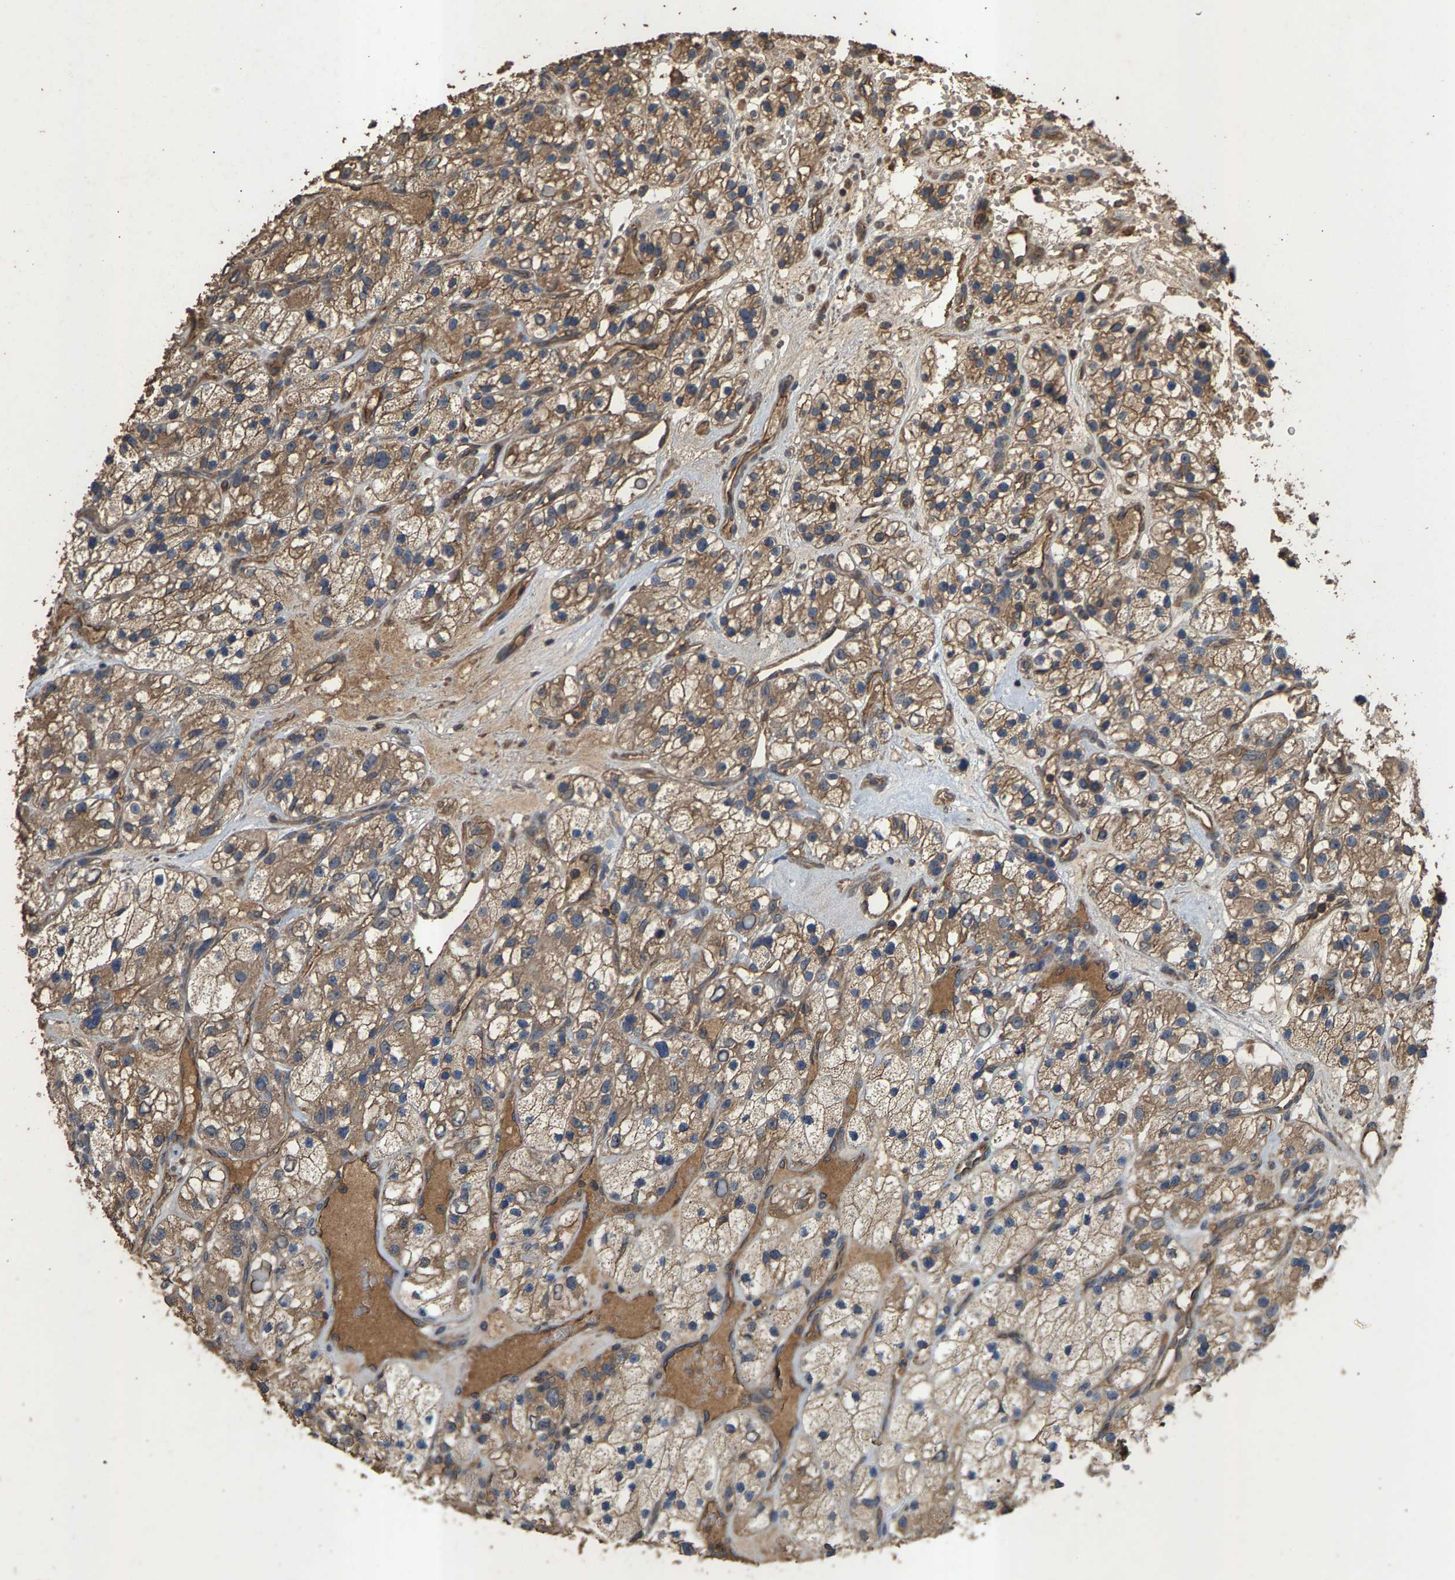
{"staining": {"intensity": "moderate", "quantity": ">75%", "location": "cytoplasmic/membranous"}, "tissue": "renal cancer", "cell_type": "Tumor cells", "image_type": "cancer", "snomed": [{"axis": "morphology", "description": "Adenocarcinoma, NOS"}, {"axis": "topography", "description": "Kidney"}], "caption": "Renal cancer (adenocarcinoma) stained for a protein (brown) reveals moderate cytoplasmic/membranous positive positivity in approximately >75% of tumor cells.", "gene": "HTRA3", "patient": {"sex": "female", "age": 57}}